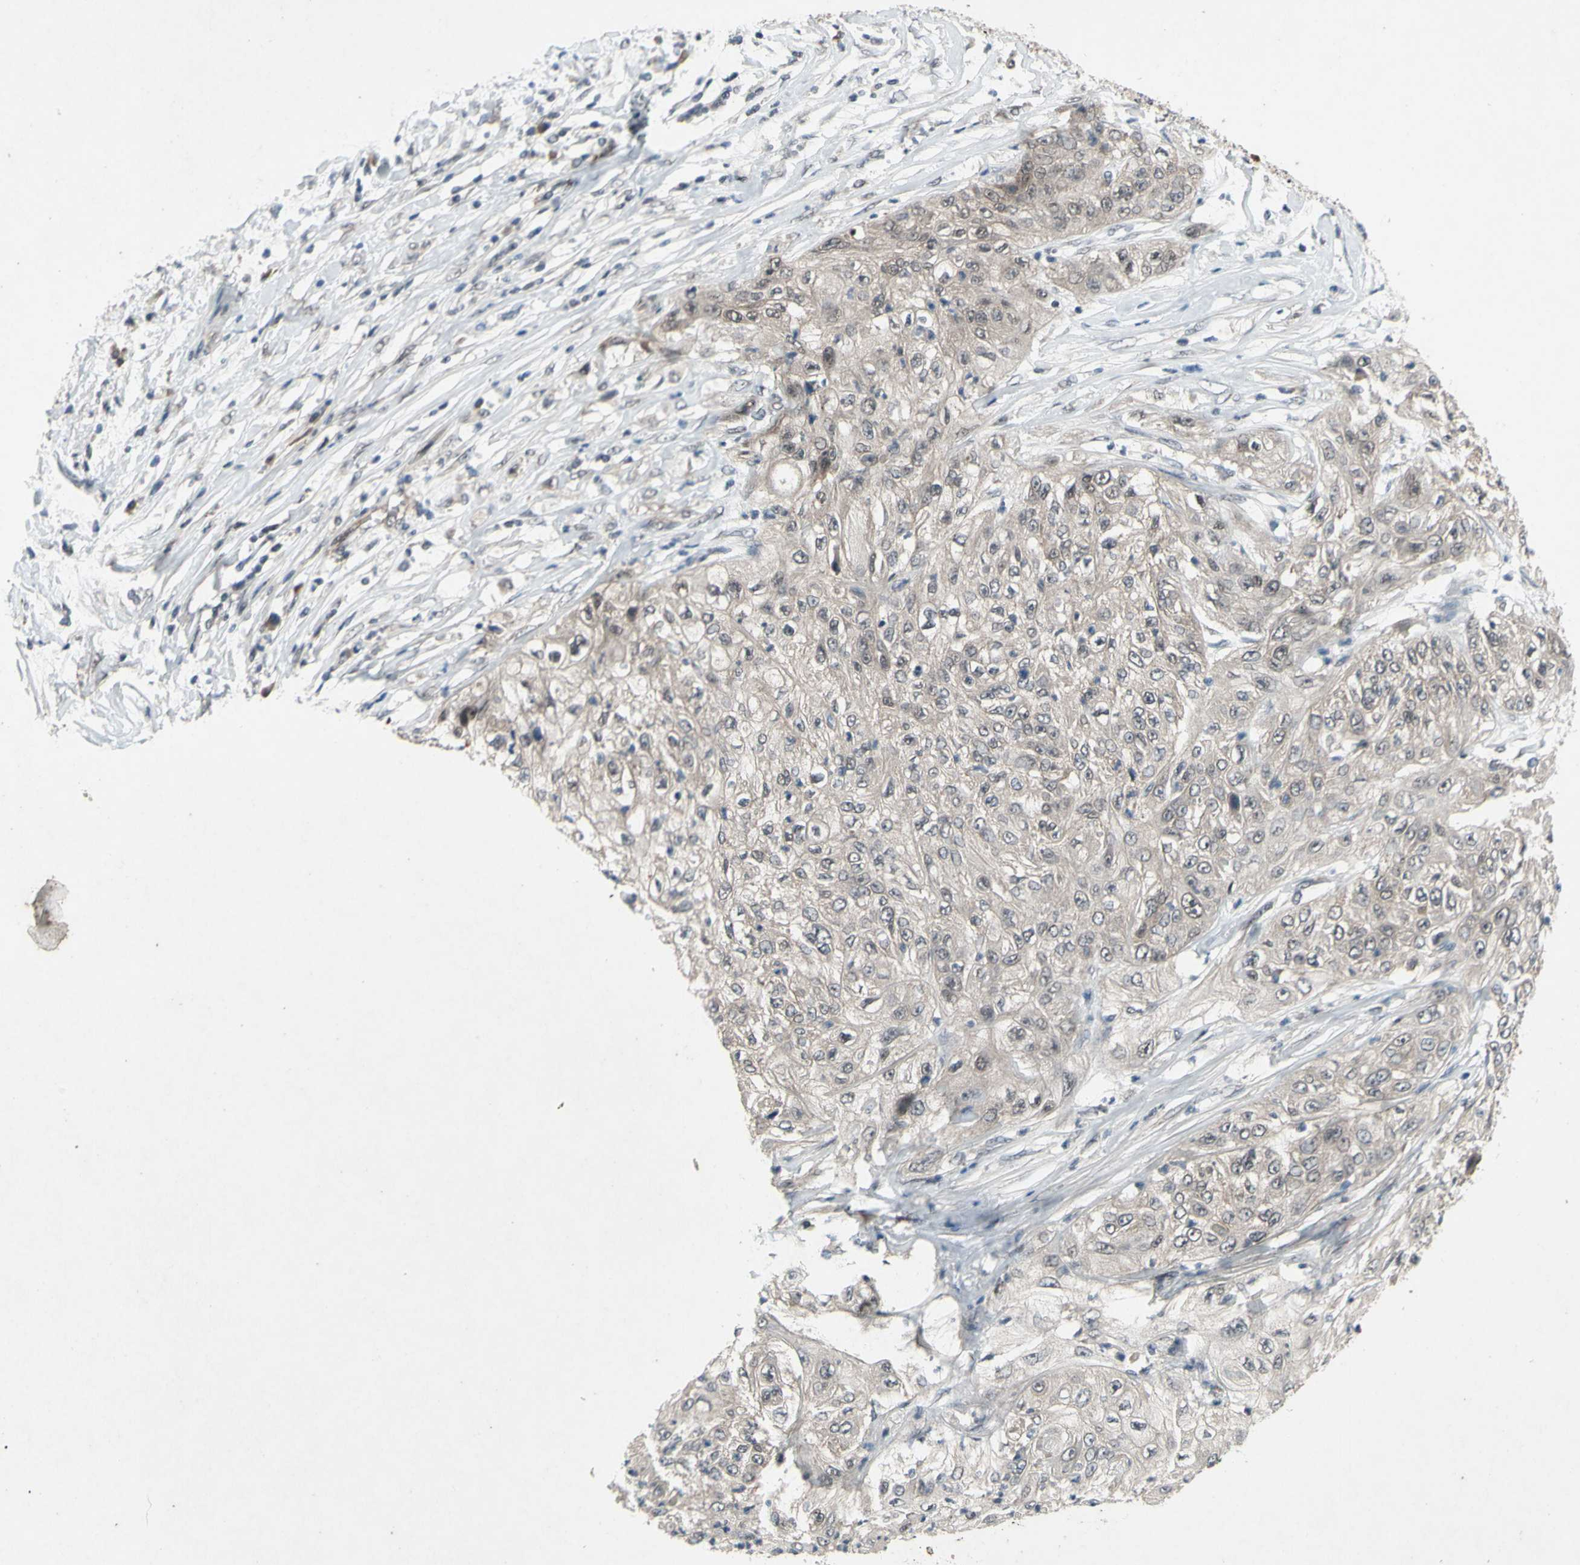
{"staining": {"intensity": "weak", "quantity": ">75%", "location": "cytoplasmic/membranous"}, "tissue": "lung cancer", "cell_type": "Tumor cells", "image_type": "cancer", "snomed": [{"axis": "morphology", "description": "Inflammation, NOS"}, {"axis": "morphology", "description": "Squamous cell carcinoma, NOS"}, {"axis": "topography", "description": "Lymph node"}, {"axis": "topography", "description": "Soft tissue"}, {"axis": "topography", "description": "Lung"}], "caption": "There is low levels of weak cytoplasmic/membranous positivity in tumor cells of squamous cell carcinoma (lung), as demonstrated by immunohistochemical staining (brown color).", "gene": "TRDMT1", "patient": {"sex": "male", "age": 66}}